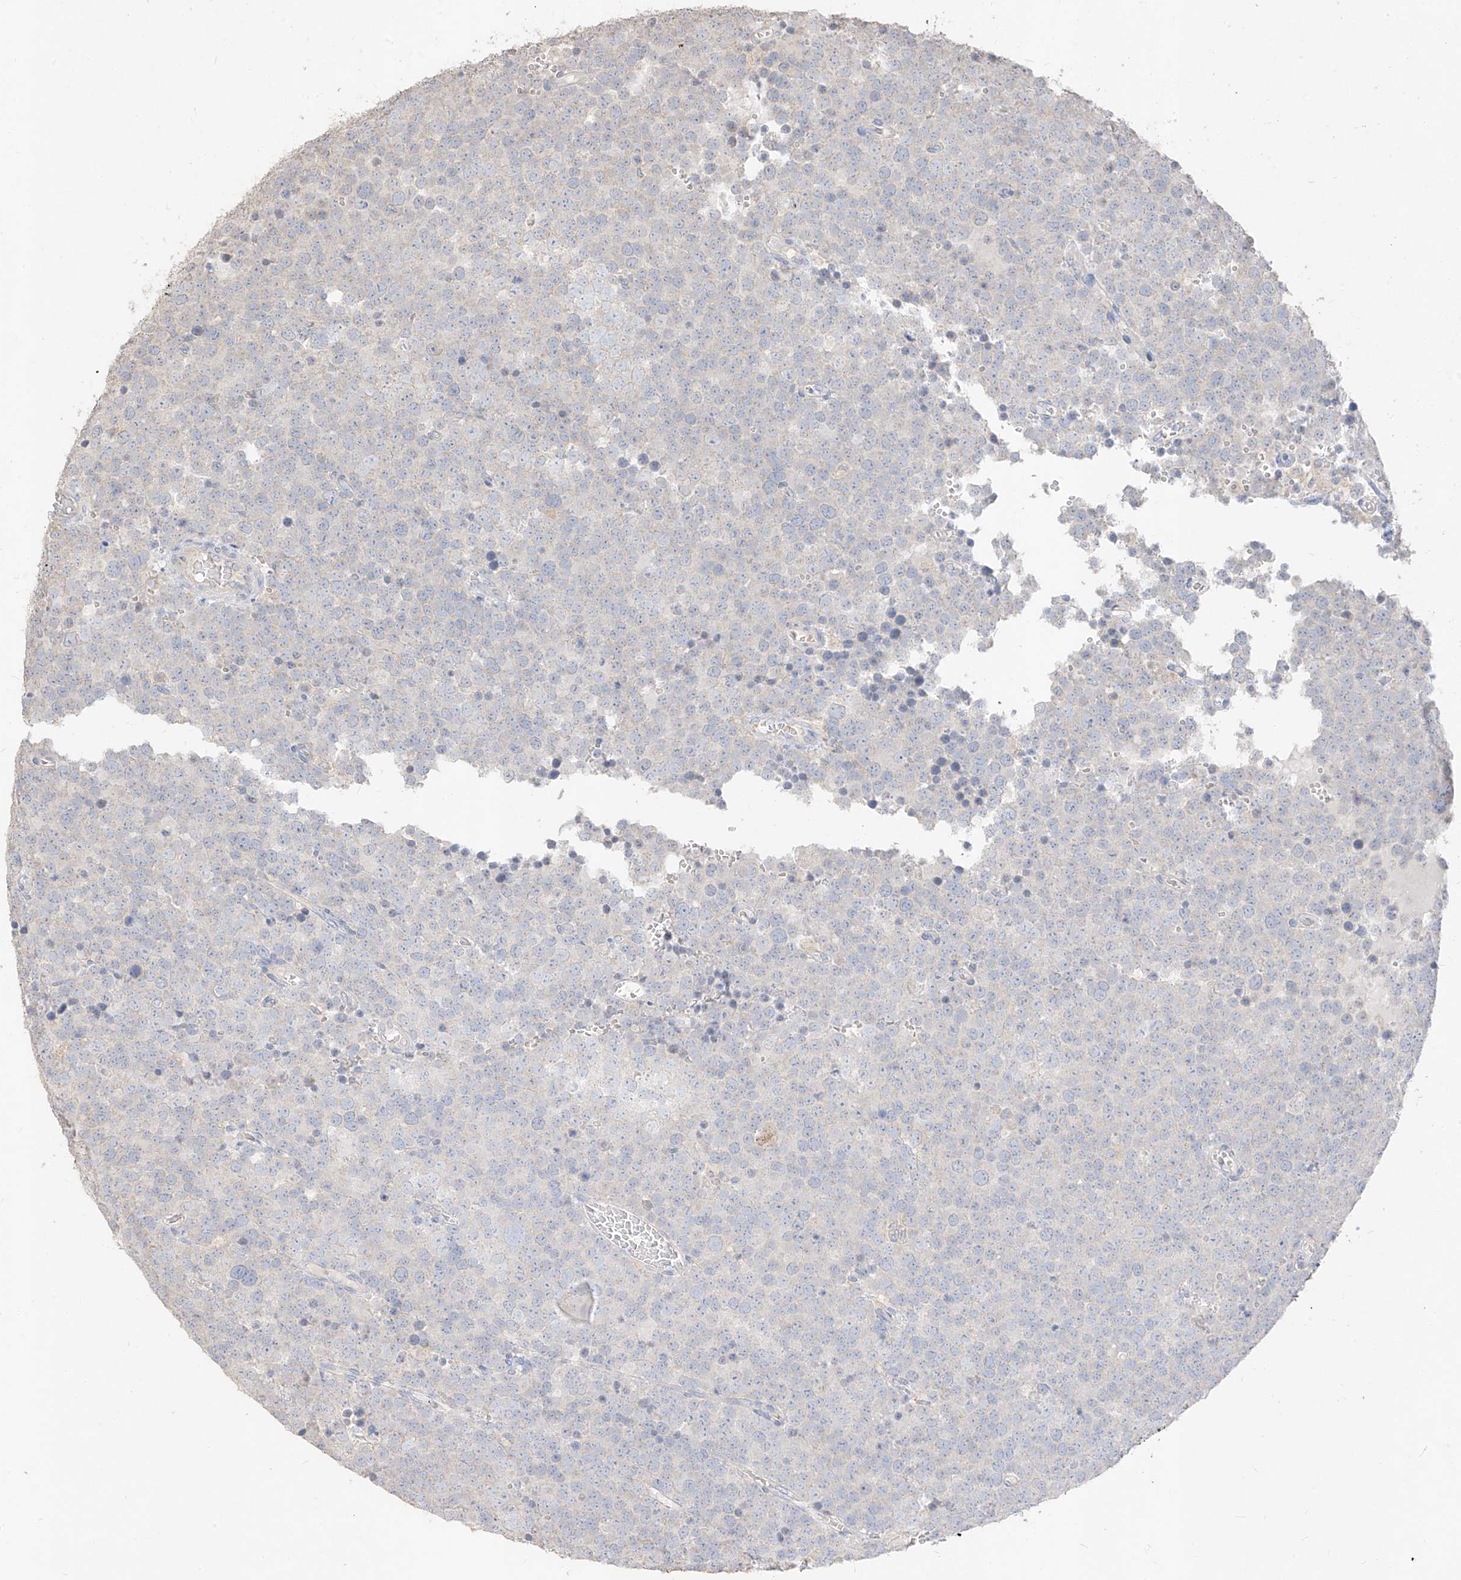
{"staining": {"intensity": "negative", "quantity": "none", "location": "none"}, "tissue": "testis cancer", "cell_type": "Tumor cells", "image_type": "cancer", "snomed": [{"axis": "morphology", "description": "Seminoma, NOS"}, {"axis": "topography", "description": "Testis"}], "caption": "Immunohistochemical staining of testis seminoma displays no significant staining in tumor cells.", "gene": "ZZEF1", "patient": {"sex": "male", "age": 71}}